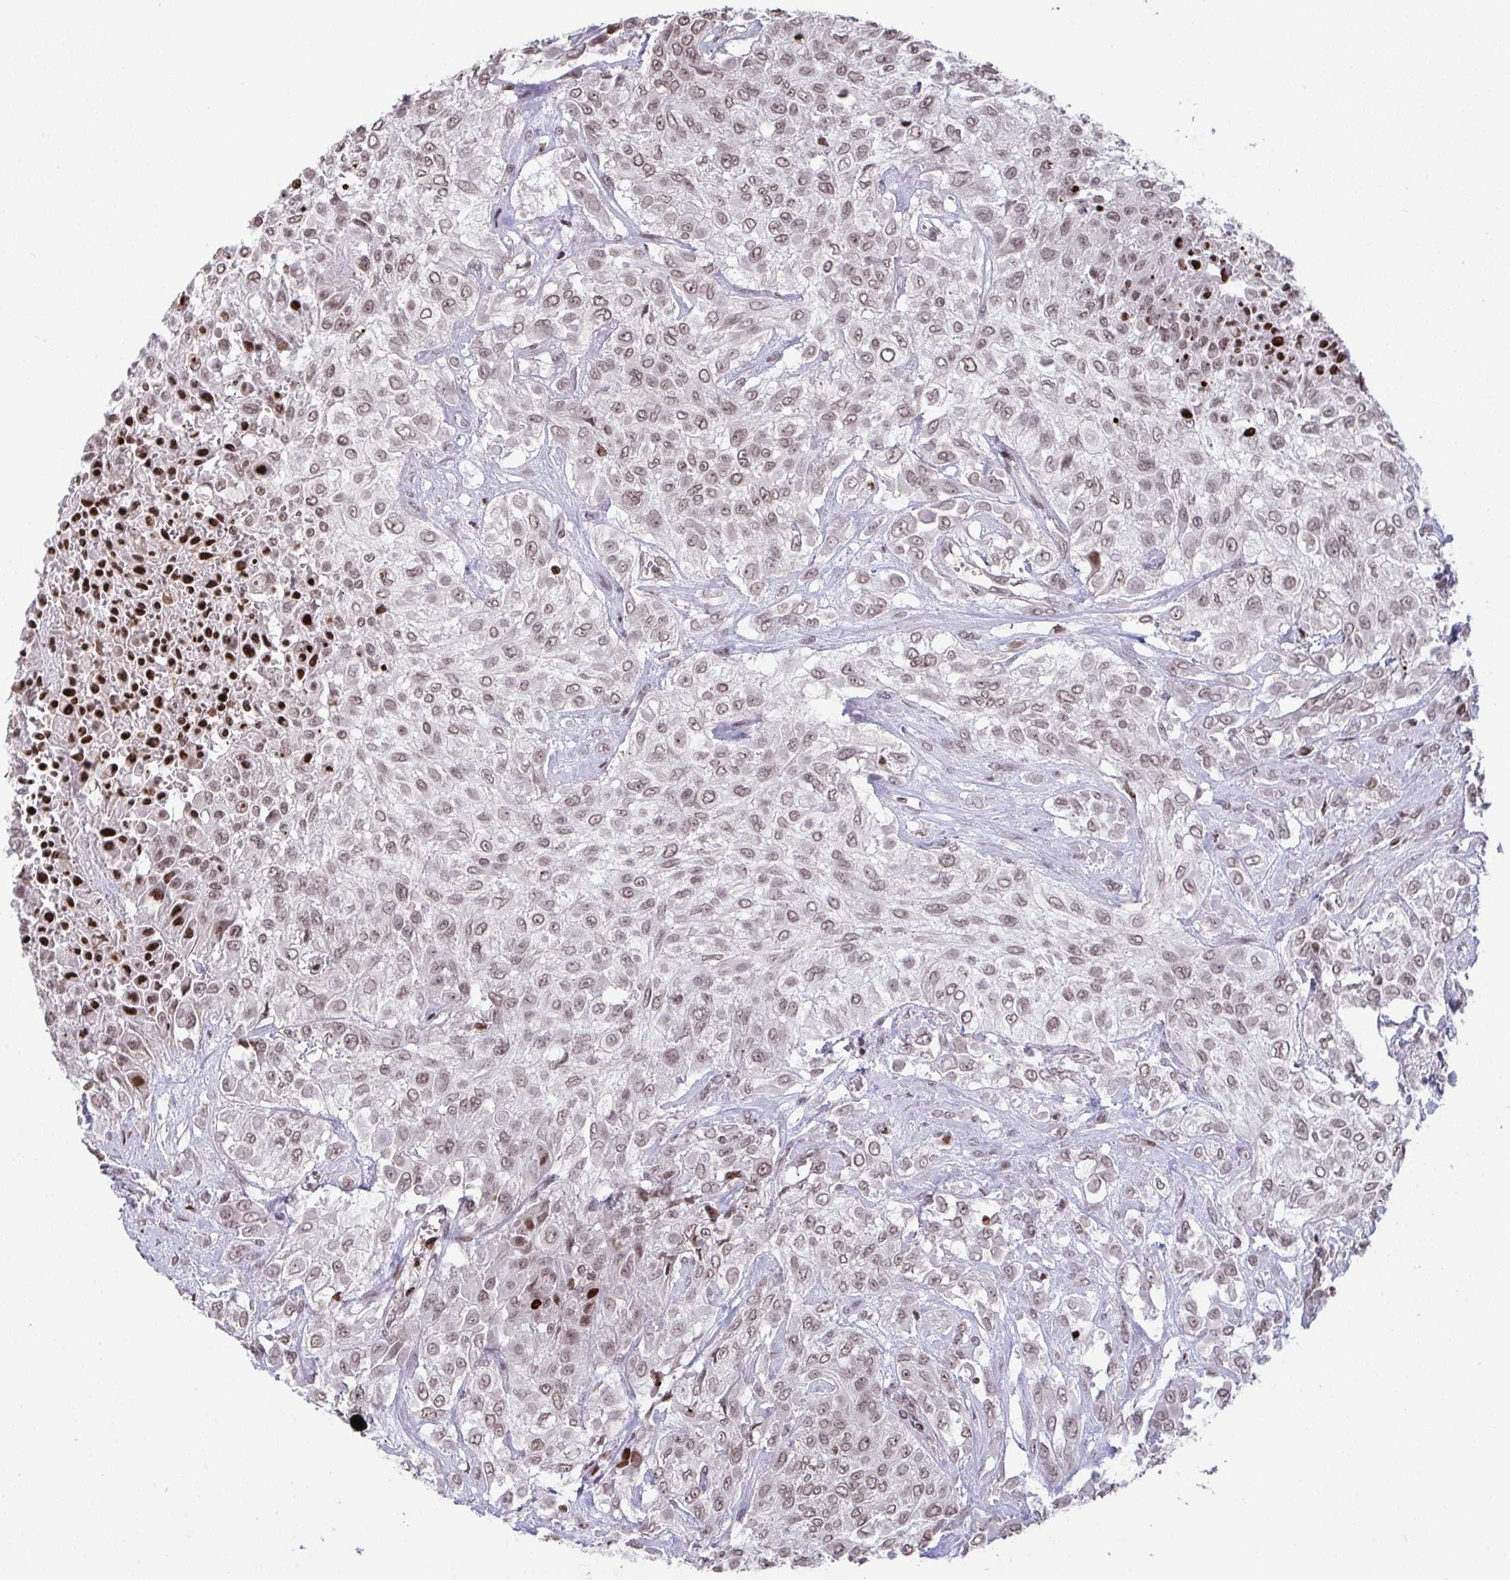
{"staining": {"intensity": "weak", "quantity": ">75%", "location": "nuclear"}, "tissue": "urothelial cancer", "cell_type": "Tumor cells", "image_type": "cancer", "snomed": [{"axis": "morphology", "description": "Urothelial carcinoma, High grade"}, {"axis": "topography", "description": "Urinary bladder"}], "caption": "A photomicrograph showing weak nuclear positivity in approximately >75% of tumor cells in urothelial cancer, as visualized by brown immunohistochemical staining.", "gene": "NIP7", "patient": {"sex": "male", "age": 57}}